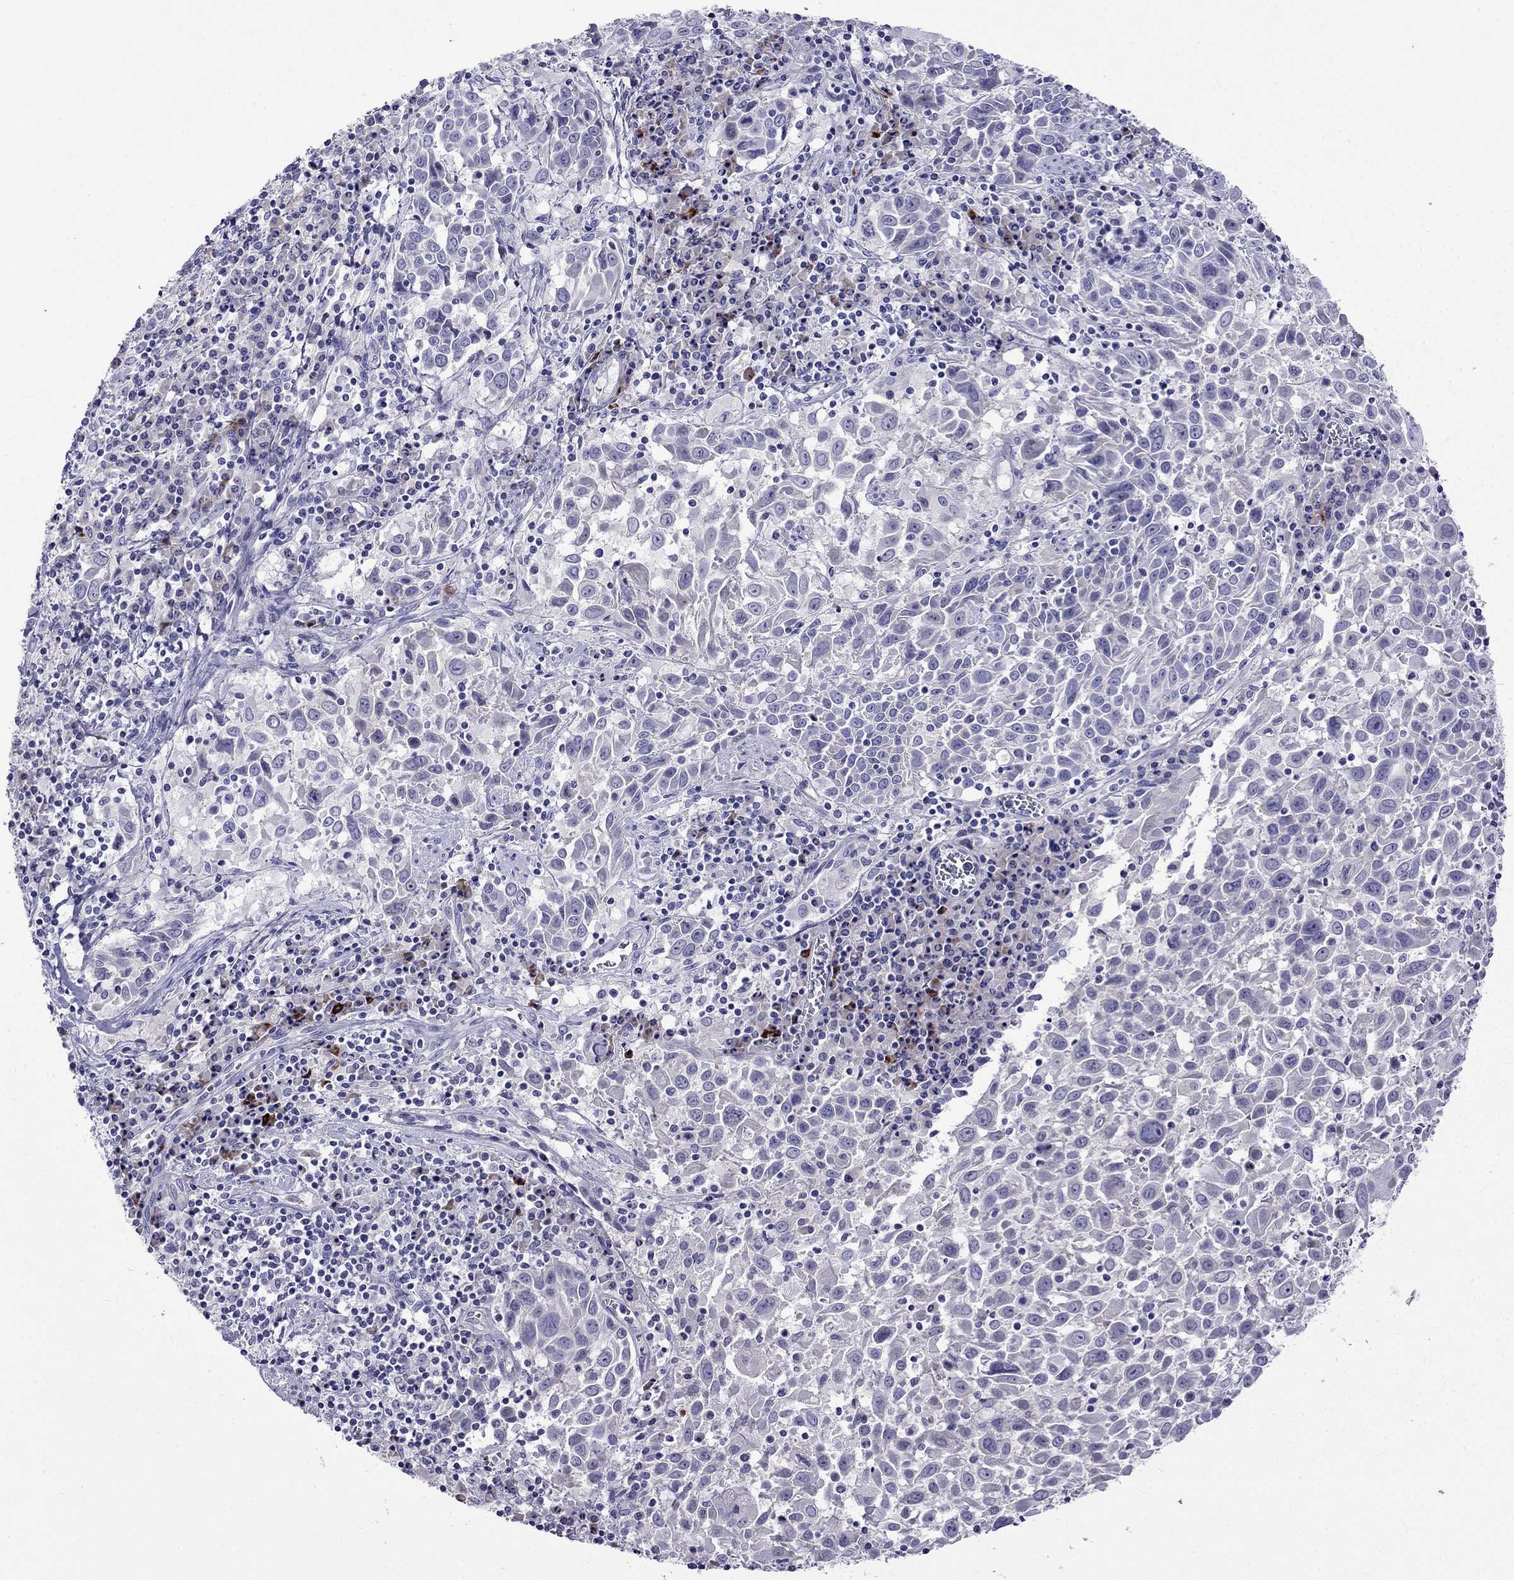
{"staining": {"intensity": "negative", "quantity": "none", "location": "none"}, "tissue": "lung cancer", "cell_type": "Tumor cells", "image_type": "cancer", "snomed": [{"axis": "morphology", "description": "Squamous cell carcinoma, NOS"}, {"axis": "topography", "description": "Lung"}], "caption": "This is a histopathology image of immunohistochemistry (IHC) staining of squamous cell carcinoma (lung), which shows no staining in tumor cells. The staining is performed using DAB brown chromogen with nuclei counter-stained in using hematoxylin.", "gene": "PATE1", "patient": {"sex": "male", "age": 57}}